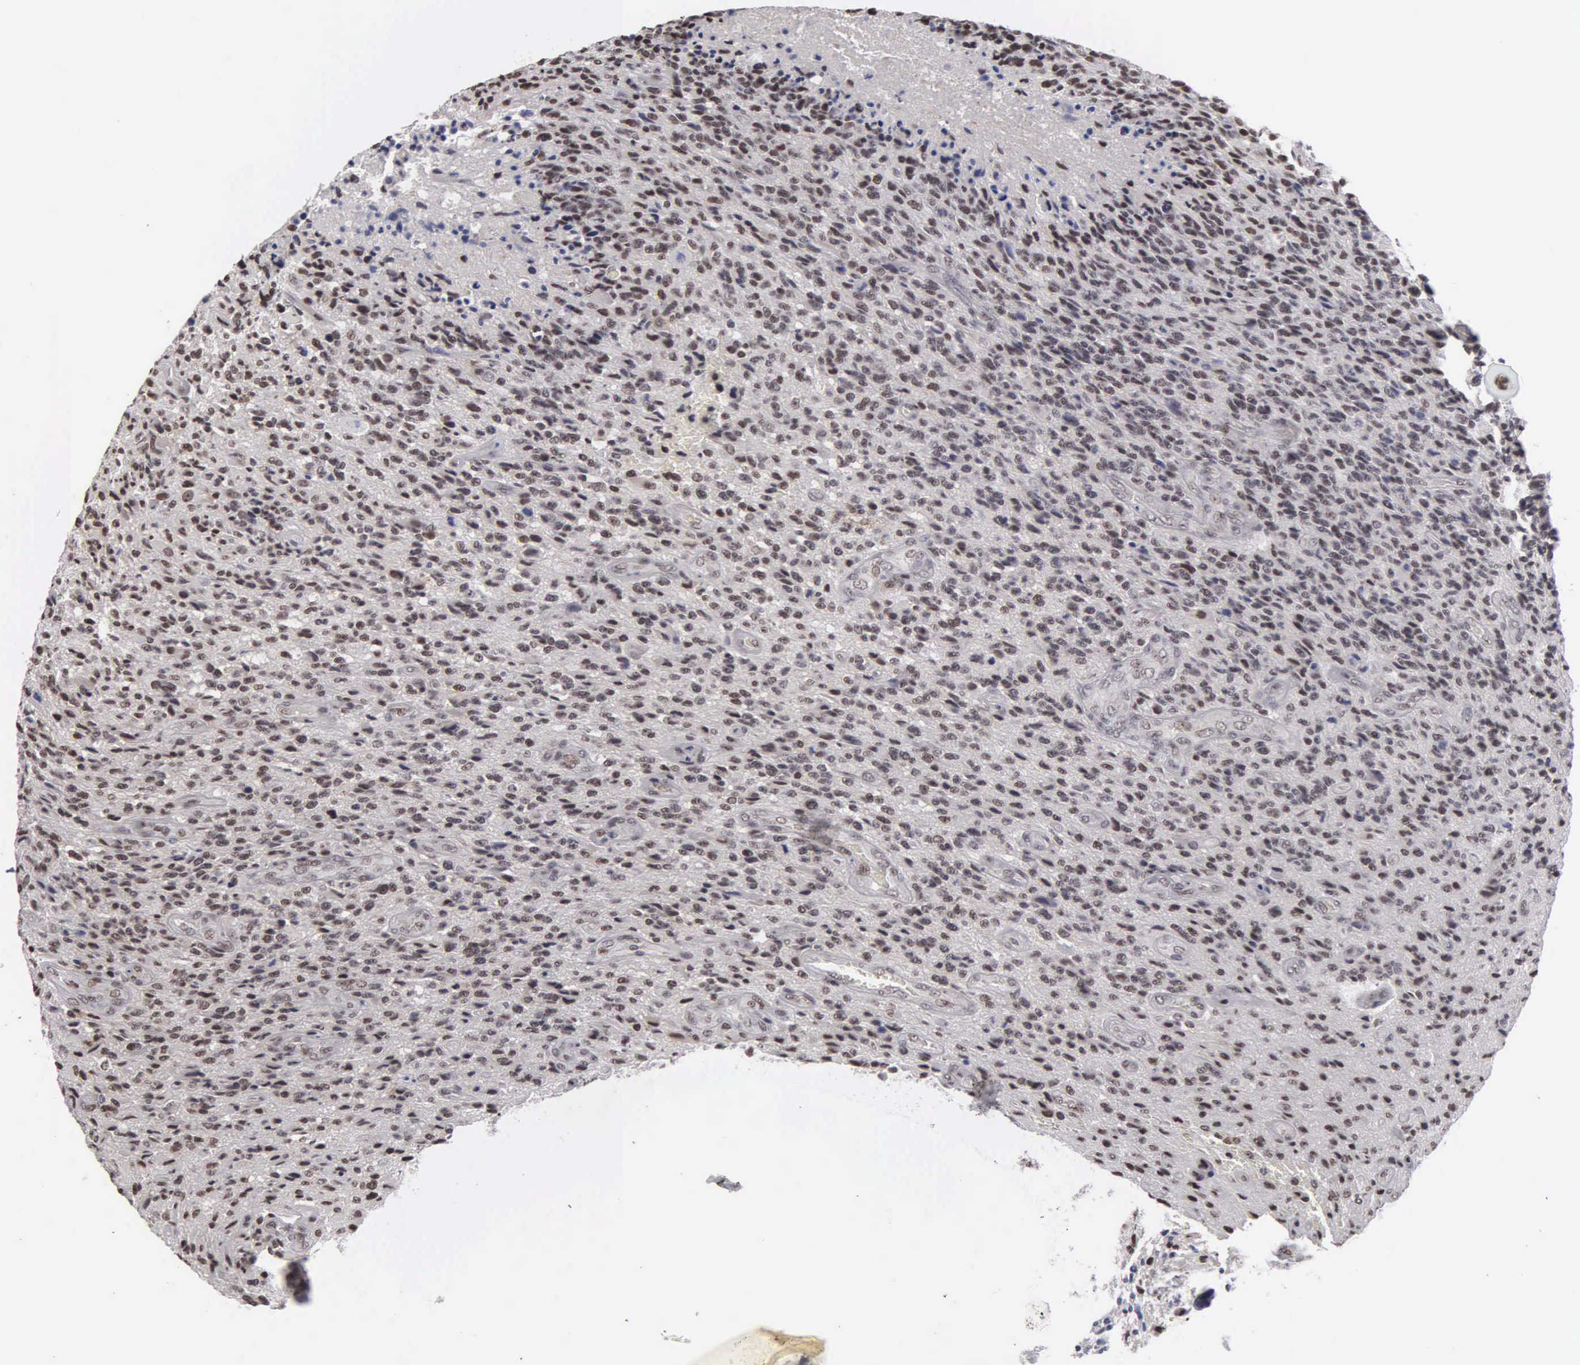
{"staining": {"intensity": "moderate", "quantity": ">75%", "location": "nuclear"}, "tissue": "glioma", "cell_type": "Tumor cells", "image_type": "cancer", "snomed": [{"axis": "morphology", "description": "Glioma, malignant, High grade"}, {"axis": "topography", "description": "Brain"}], "caption": "Immunohistochemical staining of human glioma demonstrates medium levels of moderate nuclear protein positivity in about >75% of tumor cells. (brown staining indicates protein expression, while blue staining denotes nuclei).", "gene": "KIAA0586", "patient": {"sex": "male", "age": 36}}